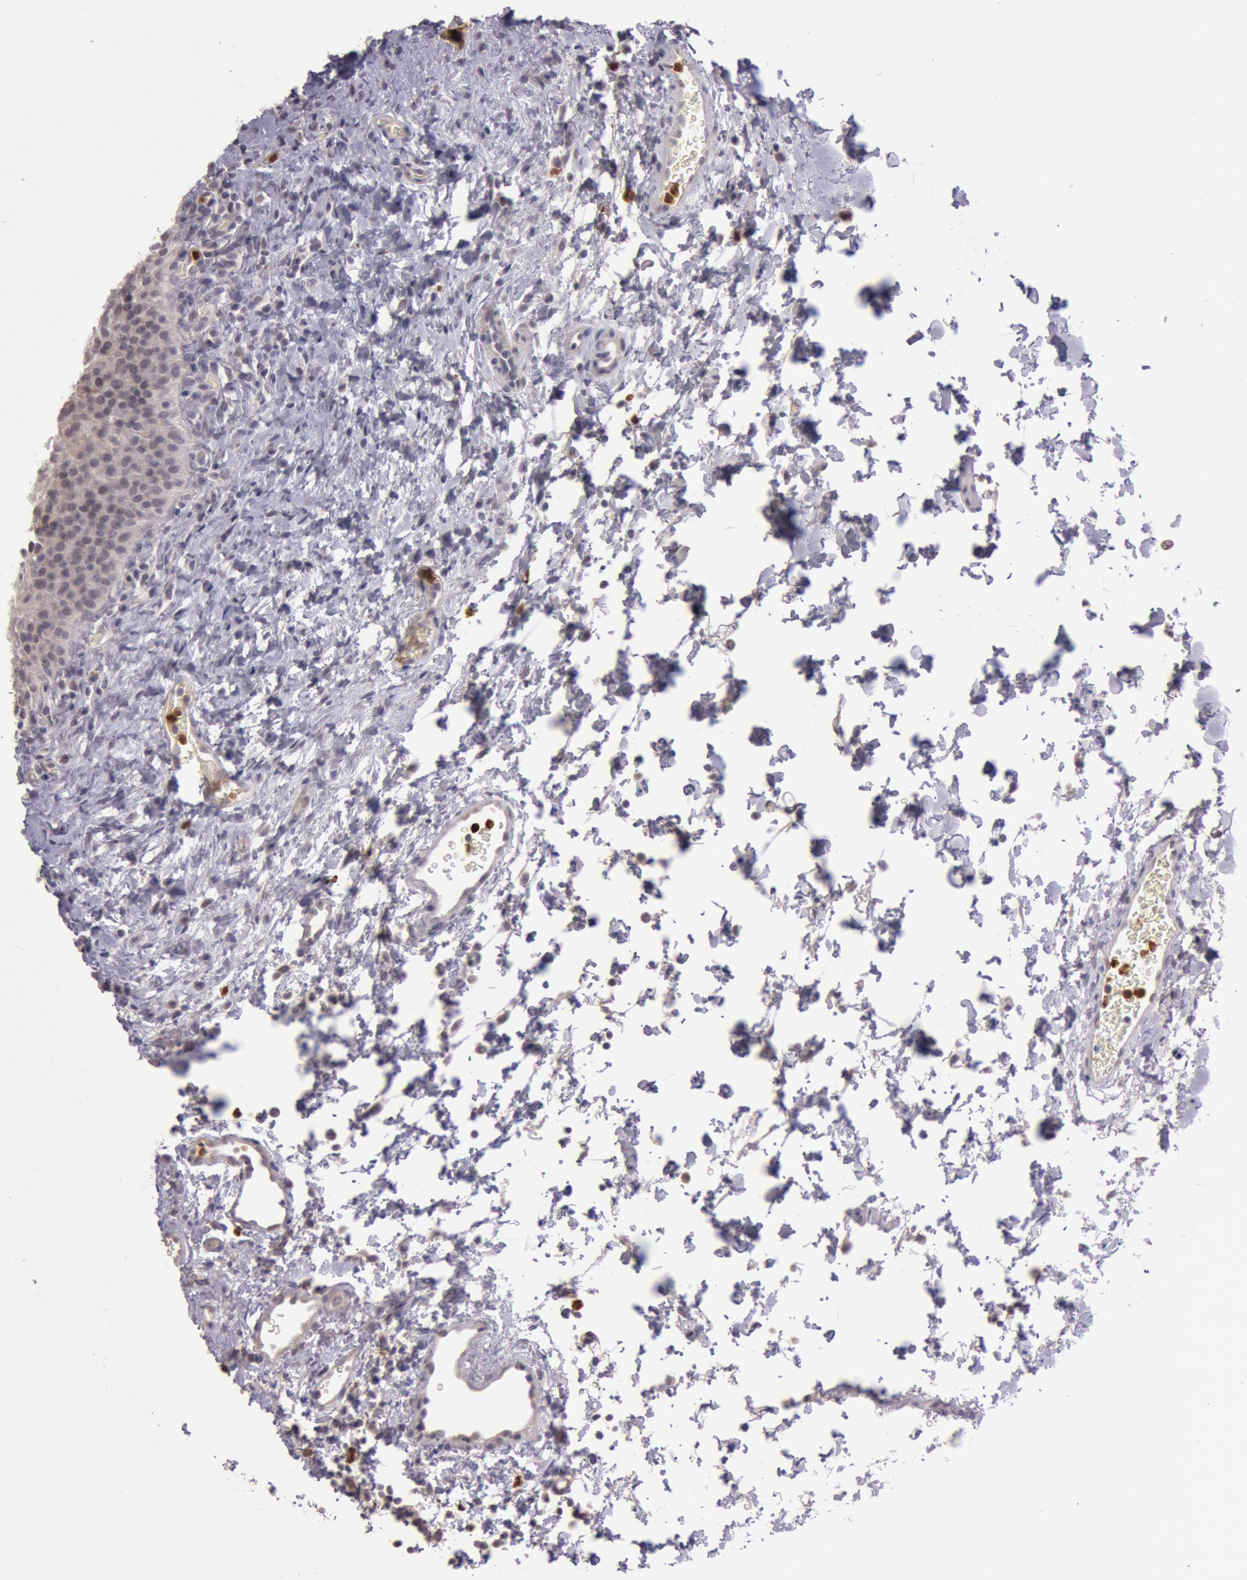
{"staining": {"intensity": "negative", "quantity": "none", "location": "none"}, "tissue": "urinary bladder", "cell_type": "Urothelial cells", "image_type": "normal", "snomed": [{"axis": "morphology", "description": "Normal tissue, NOS"}, {"axis": "topography", "description": "Urinary bladder"}], "caption": "The micrograph demonstrates no significant staining in urothelial cells of urinary bladder.", "gene": "KDM6A", "patient": {"sex": "male", "age": 51}}